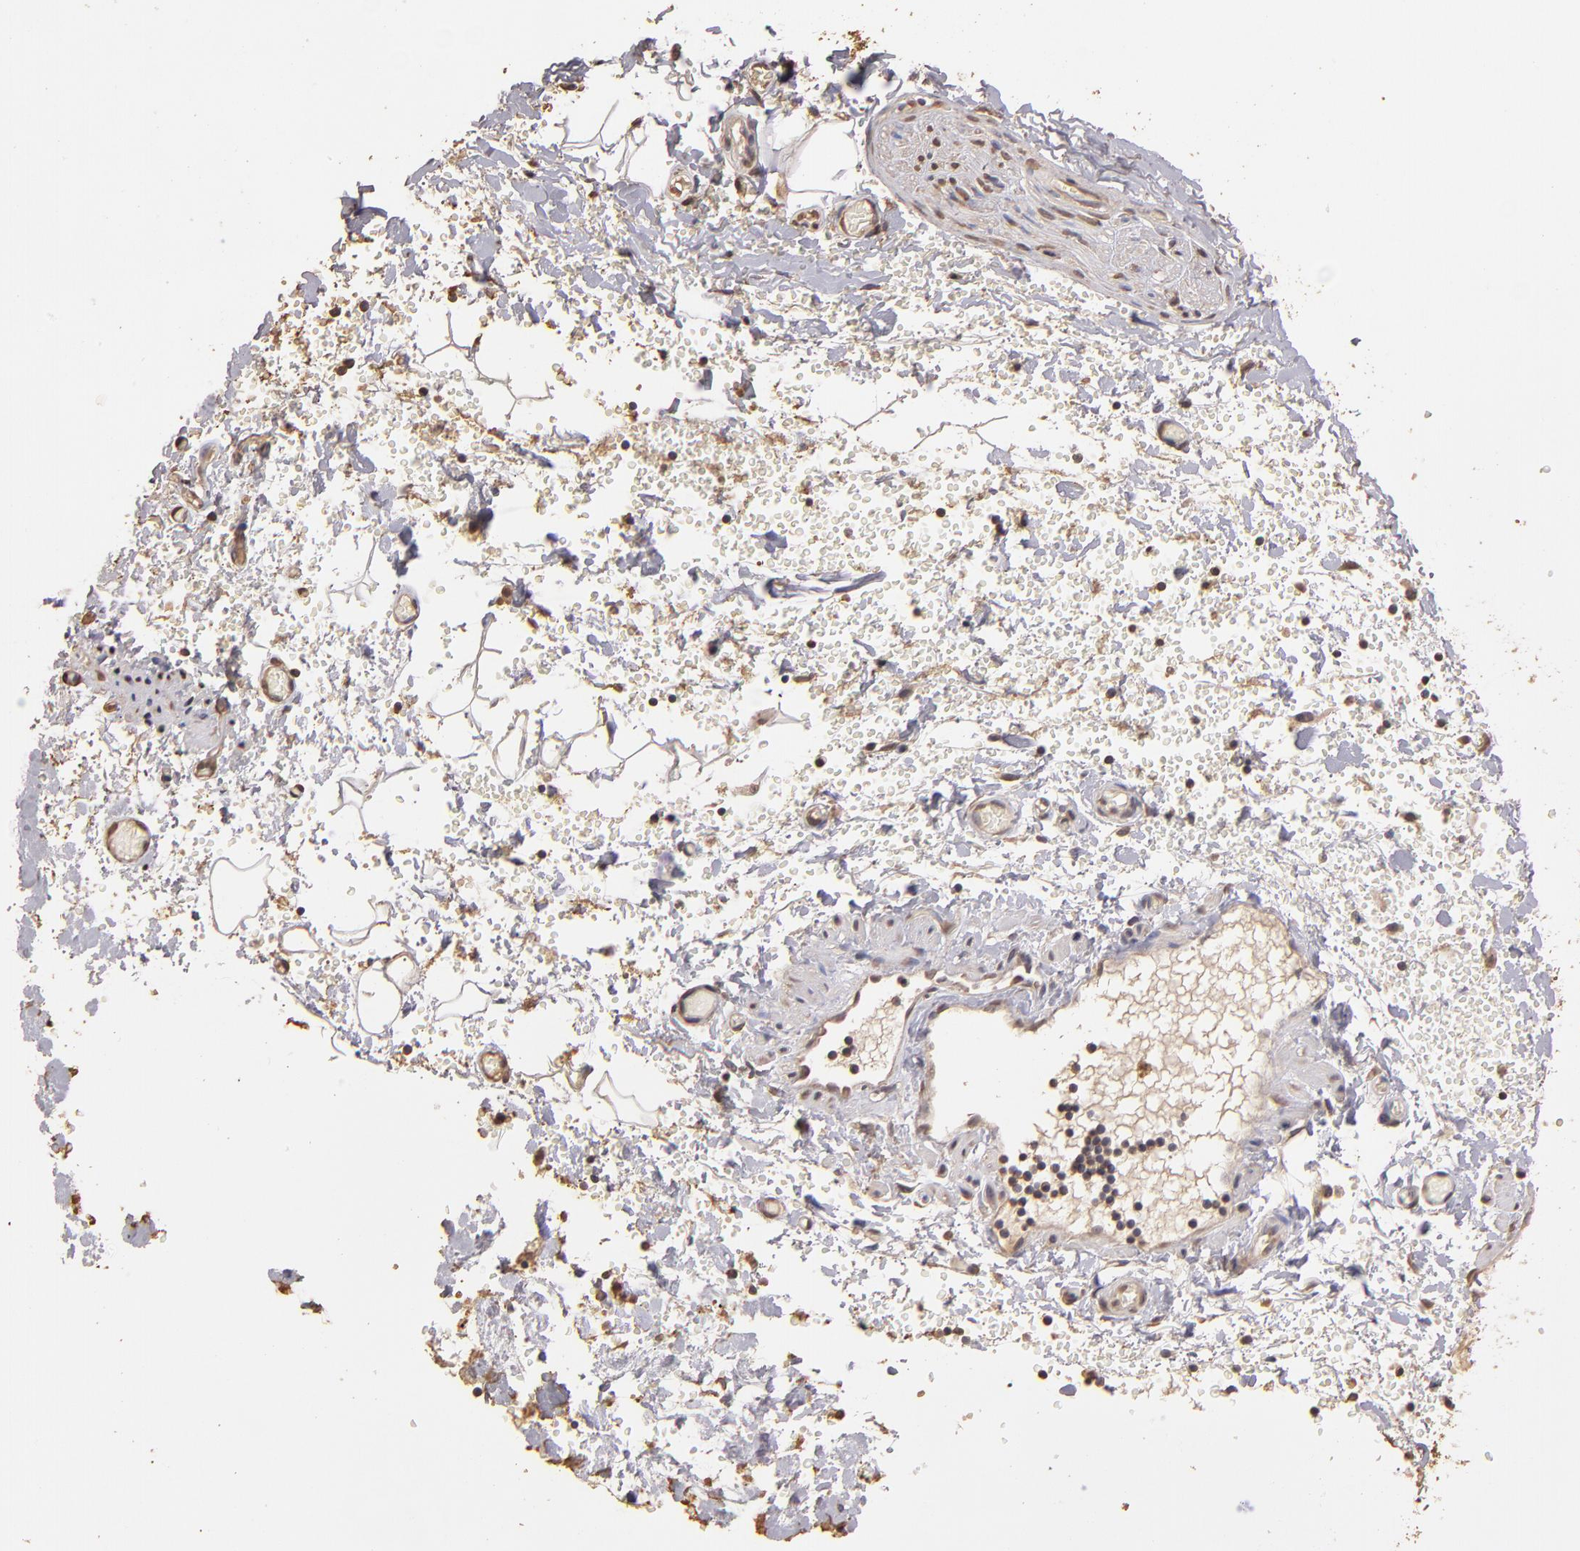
{"staining": {"intensity": "weak", "quantity": ">75%", "location": "cytoplasmic/membranous"}, "tissue": "adipose tissue", "cell_type": "Adipocytes", "image_type": "normal", "snomed": [{"axis": "morphology", "description": "Normal tissue, NOS"}, {"axis": "topography", "description": "Bronchus"}, {"axis": "topography", "description": "Lung"}], "caption": "About >75% of adipocytes in normal adipose tissue reveal weak cytoplasmic/membranous protein expression as visualized by brown immunohistochemical staining.", "gene": "OPHN1", "patient": {"sex": "female", "age": 56}}